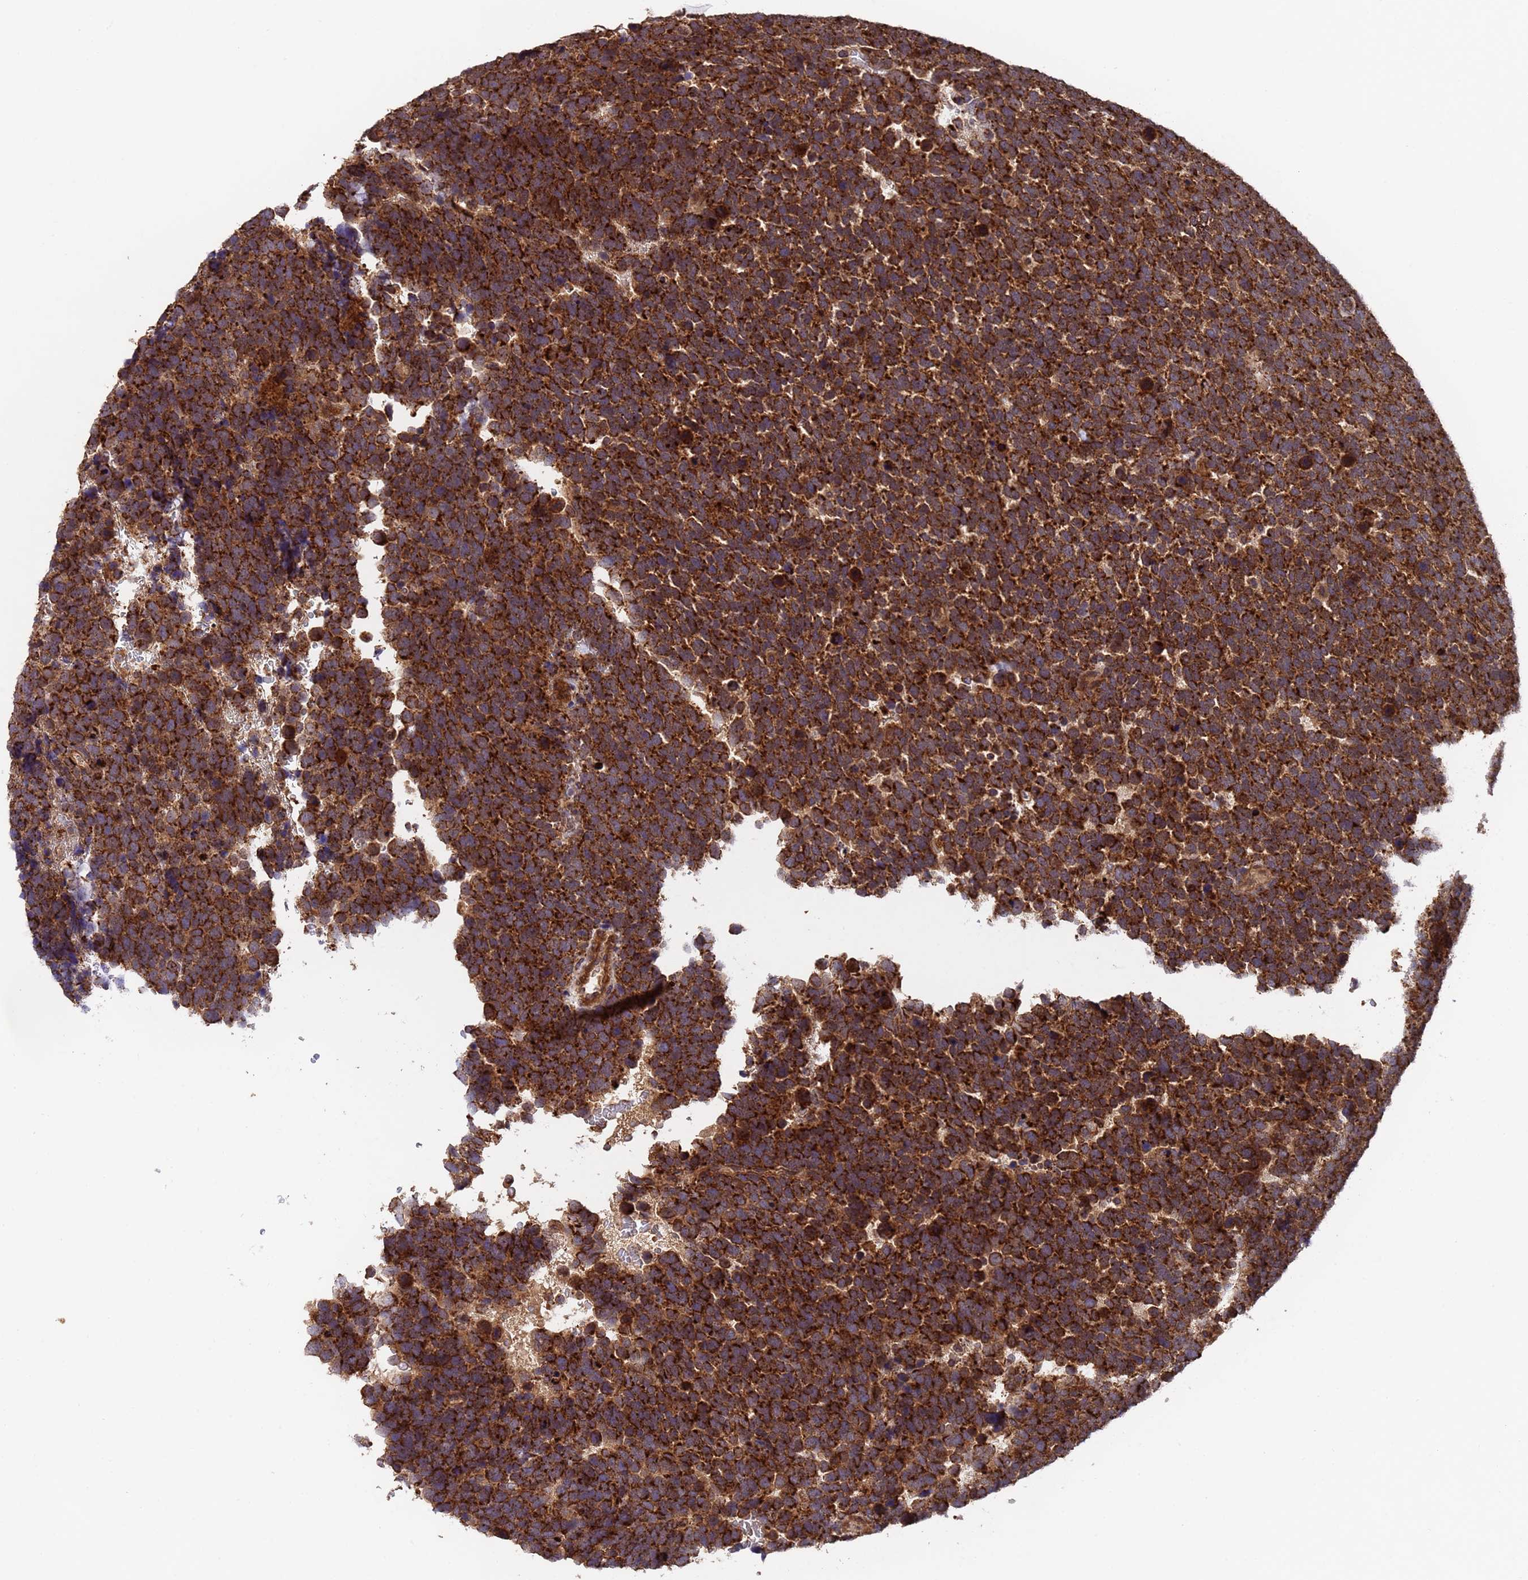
{"staining": {"intensity": "strong", "quantity": ">75%", "location": "cytoplasmic/membranous"}, "tissue": "urothelial cancer", "cell_type": "Tumor cells", "image_type": "cancer", "snomed": [{"axis": "morphology", "description": "Urothelial carcinoma, High grade"}, {"axis": "topography", "description": "Urinary bladder"}], "caption": "High-power microscopy captured an IHC histopathology image of urothelial carcinoma (high-grade), revealing strong cytoplasmic/membranous positivity in approximately >75% of tumor cells.", "gene": "TSR3", "patient": {"sex": "female", "age": 82}}